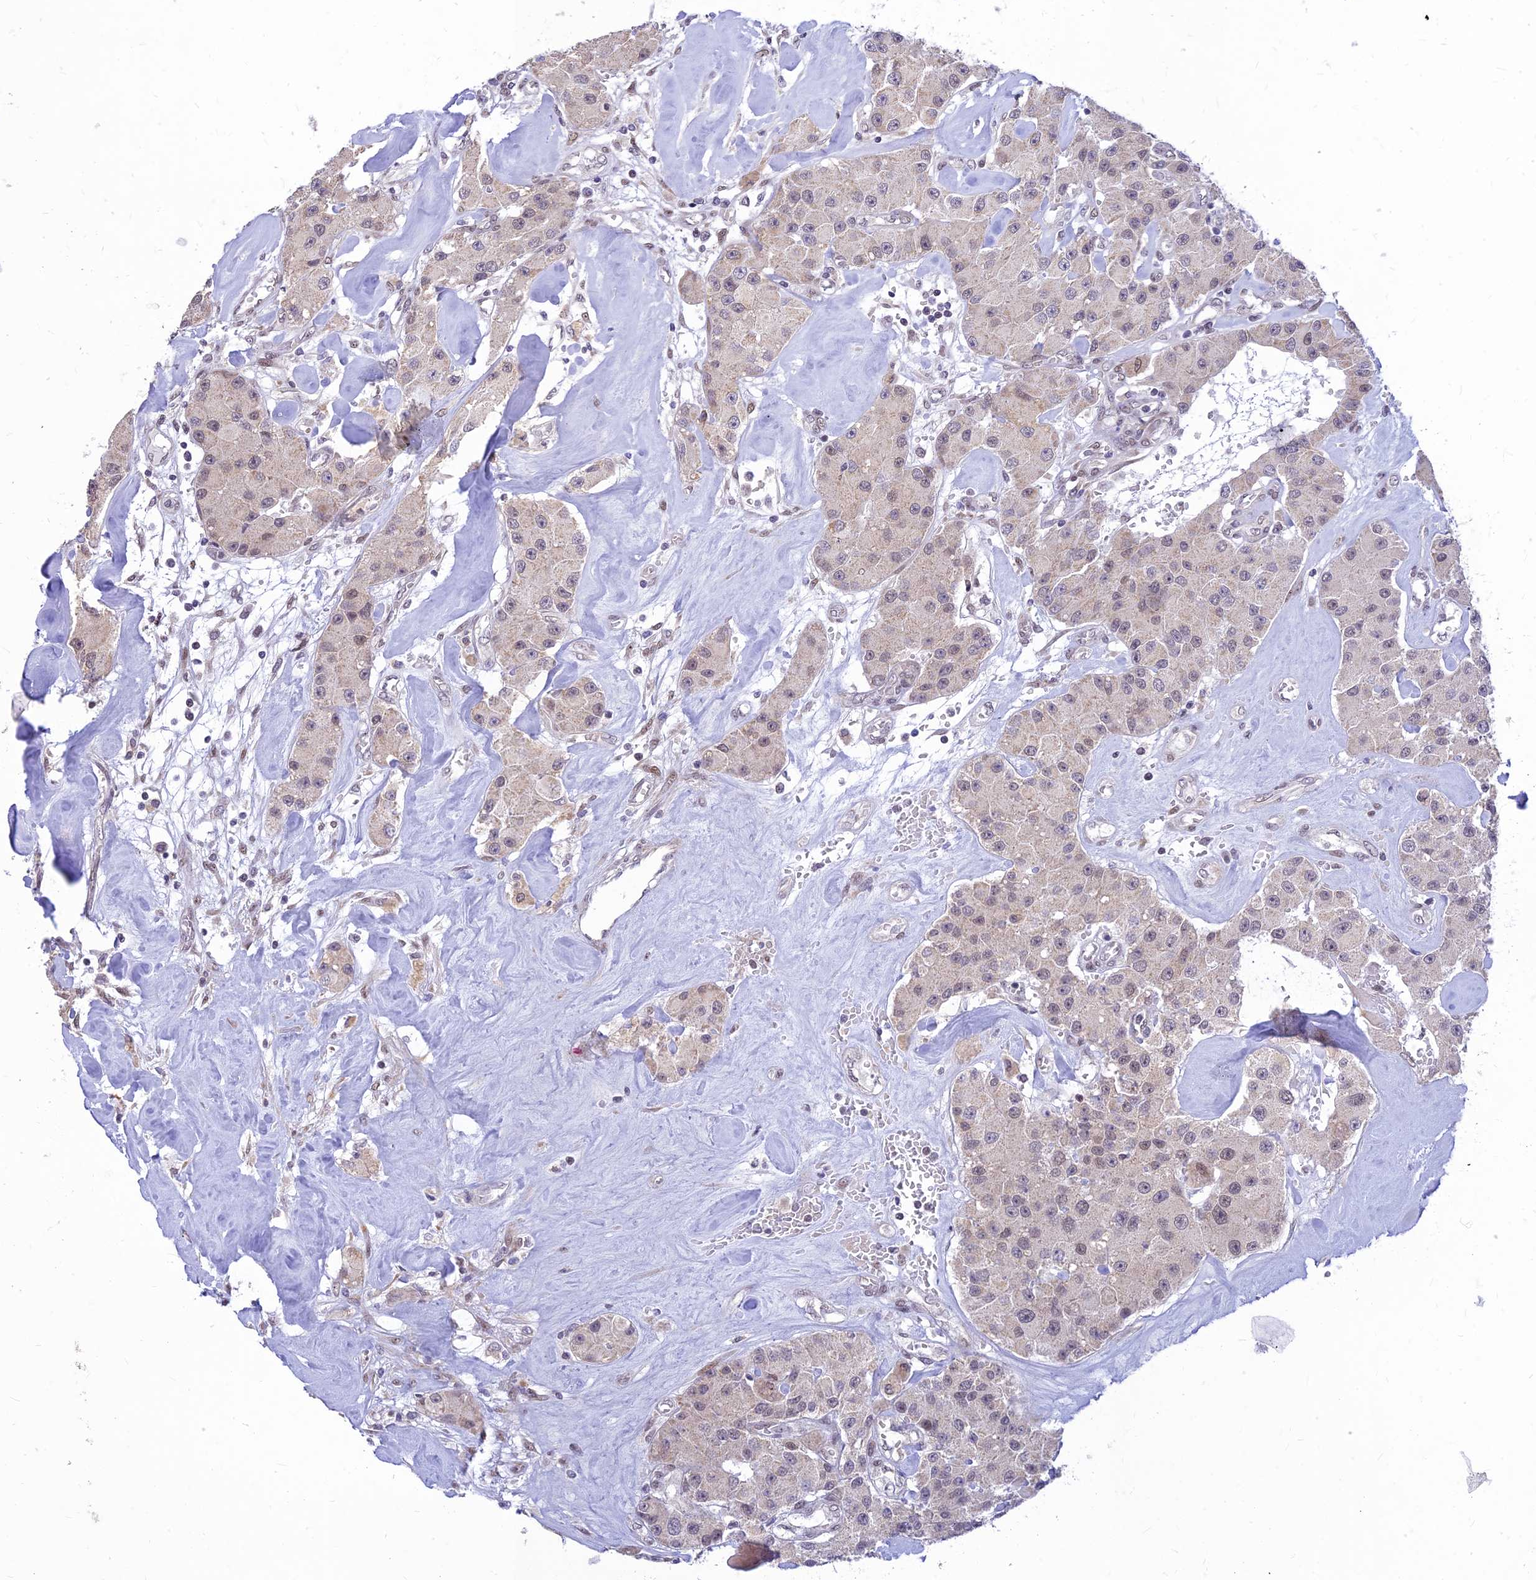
{"staining": {"intensity": "weak", "quantity": "25%-75%", "location": "nuclear"}, "tissue": "carcinoid", "cell_type": "Tumor cells", "image_type": "cancer", "snomed": [{"axis": "morphology", "description": "Carcinoid, malignant, NOS"}, {"axis": "topography", "description": "Pancreas"}], "caption": "Immunohistochemistry (IHC) (DAB (3,3'-diaminobenzidine)) staining of human carcinoid exhibits weak nuclear protein staining in approximately 25%-75% of tumor cells.", "gene": "MICOS13", "patient": {"sex": "male", "age": 41}}